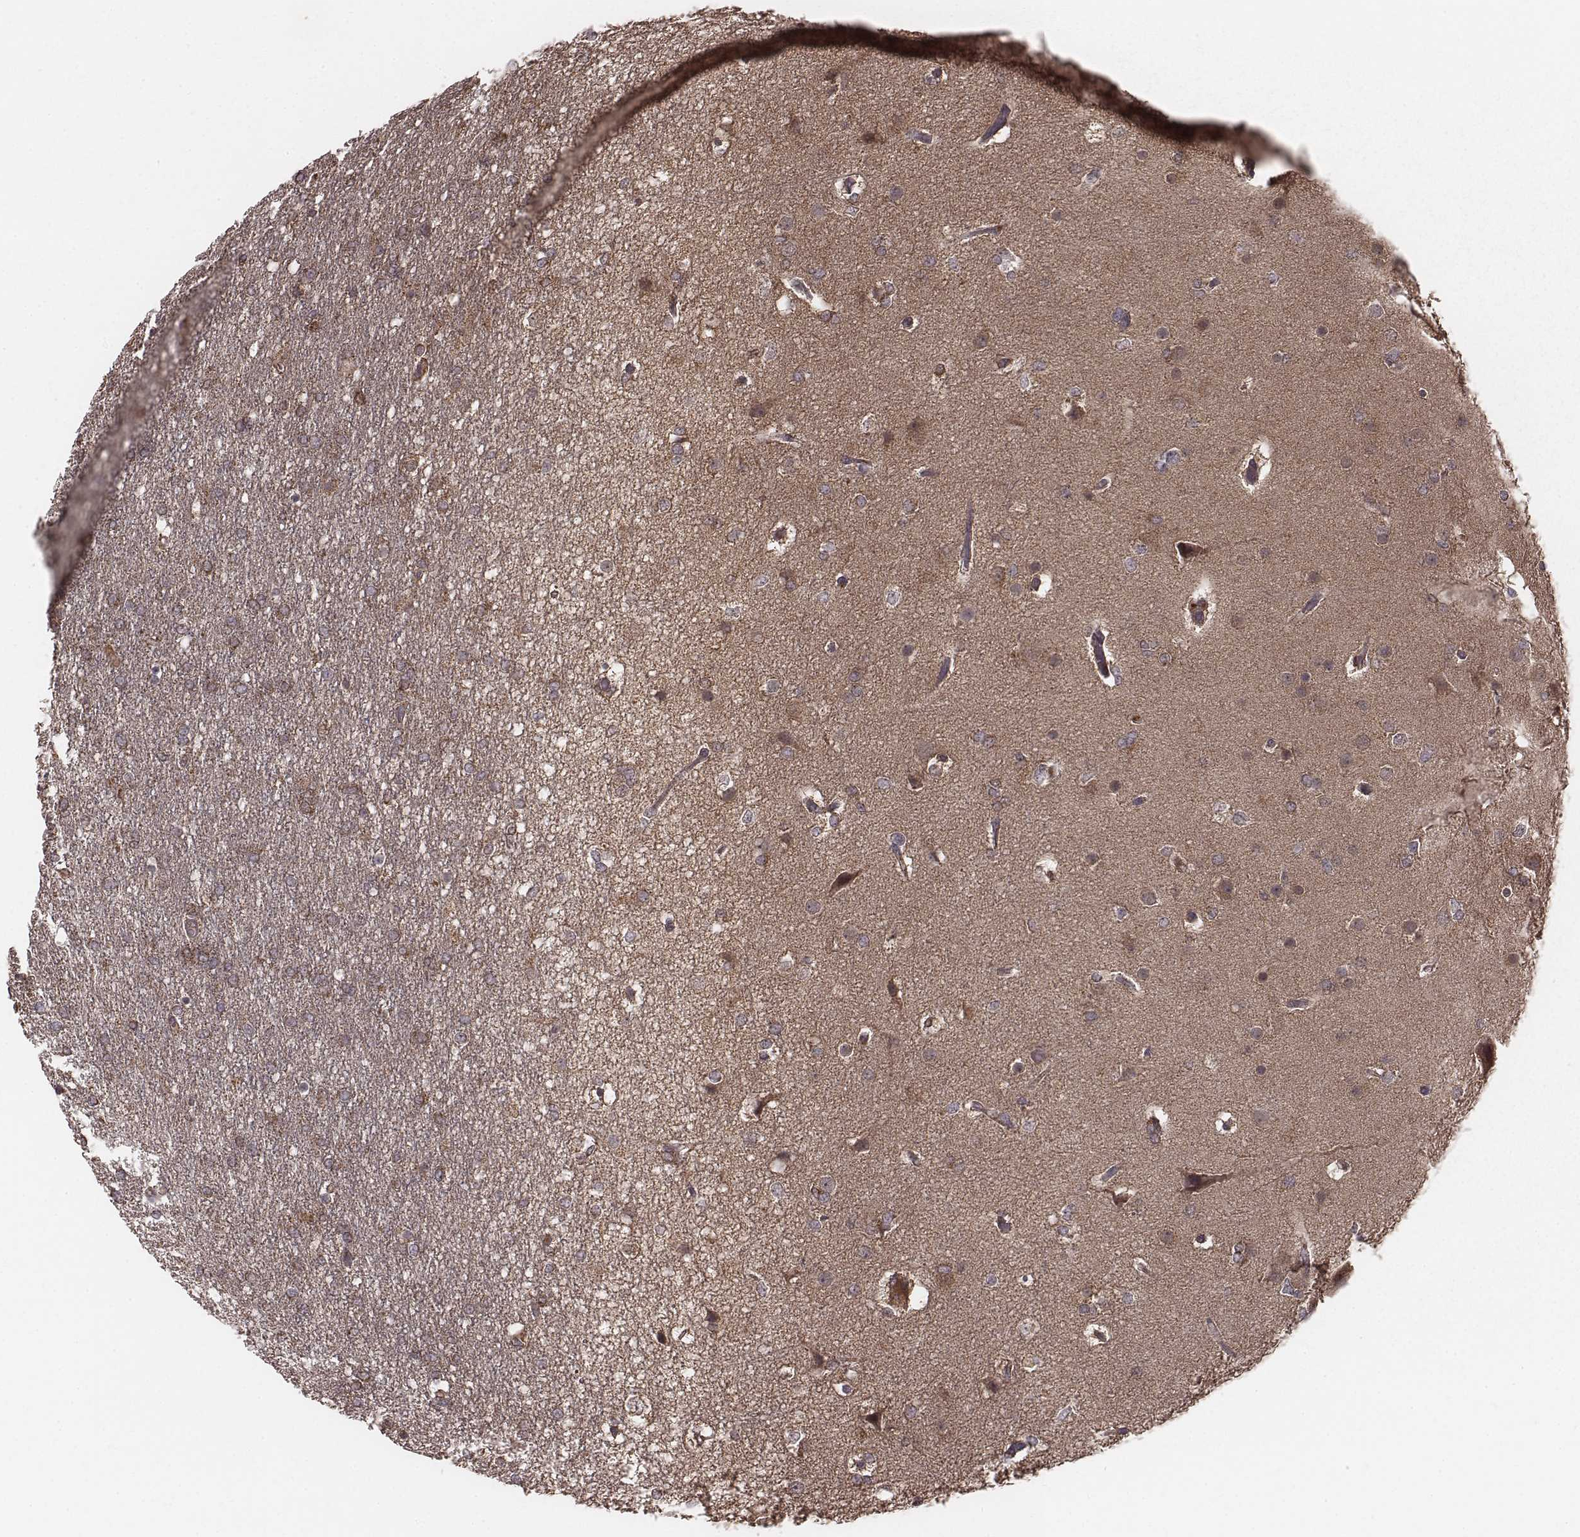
{"staining": {"intensity": "moderate", "quantity": ">75%", "location": "cytoplasmic/membranous"}, "tissue": "glioma", "cell_type": "Tumor cells", "image_type": "cancer", "snomed": [{"axis": "morphology", "description": "Glioma, malignant, High grade"}, {"axis": "topography", "description": "Brain"}], "caption": "Tumor cells exhibit medium levels of moderate cytoplasmic/membranous expression in approximately >75% of cells in glioma.", "gene": "PDCD2L", "patient": {"sex": "female", "age": 61}}